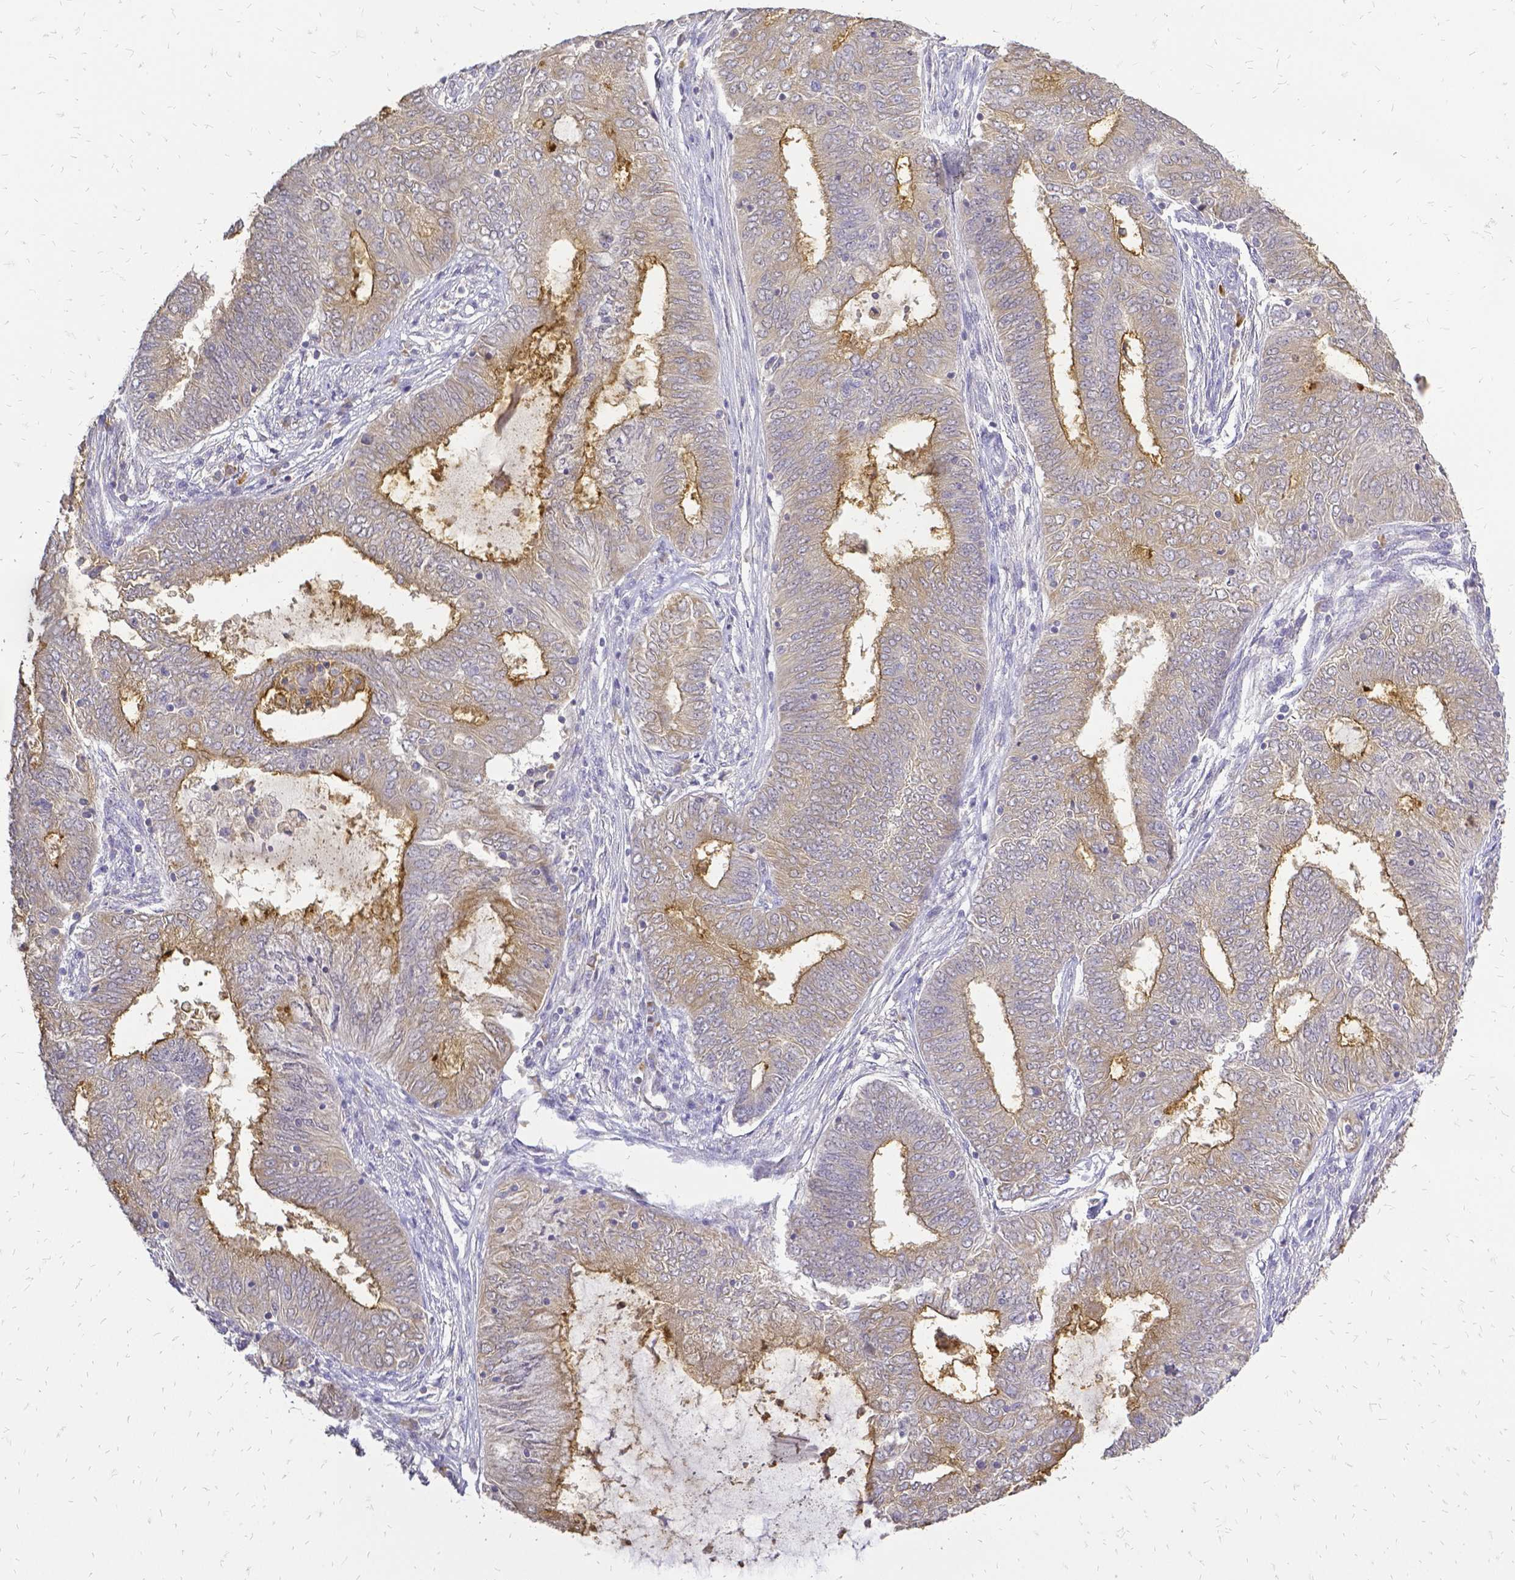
{"staining": {"intensity": "moderate", "quantity": "<25%", "location": "cytoplasmic/membranous"}, "tissue": "endometrial cancer", "cell_type": "Tumor cells", "image_type": "cancer", "snomed": [{"axis": "morphology", "description": "Adenocarcinoma, NOS"}, {"axis": "topography", "description": "Endometrium"}], "caption": "Adenocarcinoma (endometrial) stained for a protein reveals moderate cytoplasmic/membranous positivity in tumor cells. (Brightfield microscopy of DAB IHC at high magnification).", "gene": "CIB1", "patient": {"sex": "female", "age": 62}}